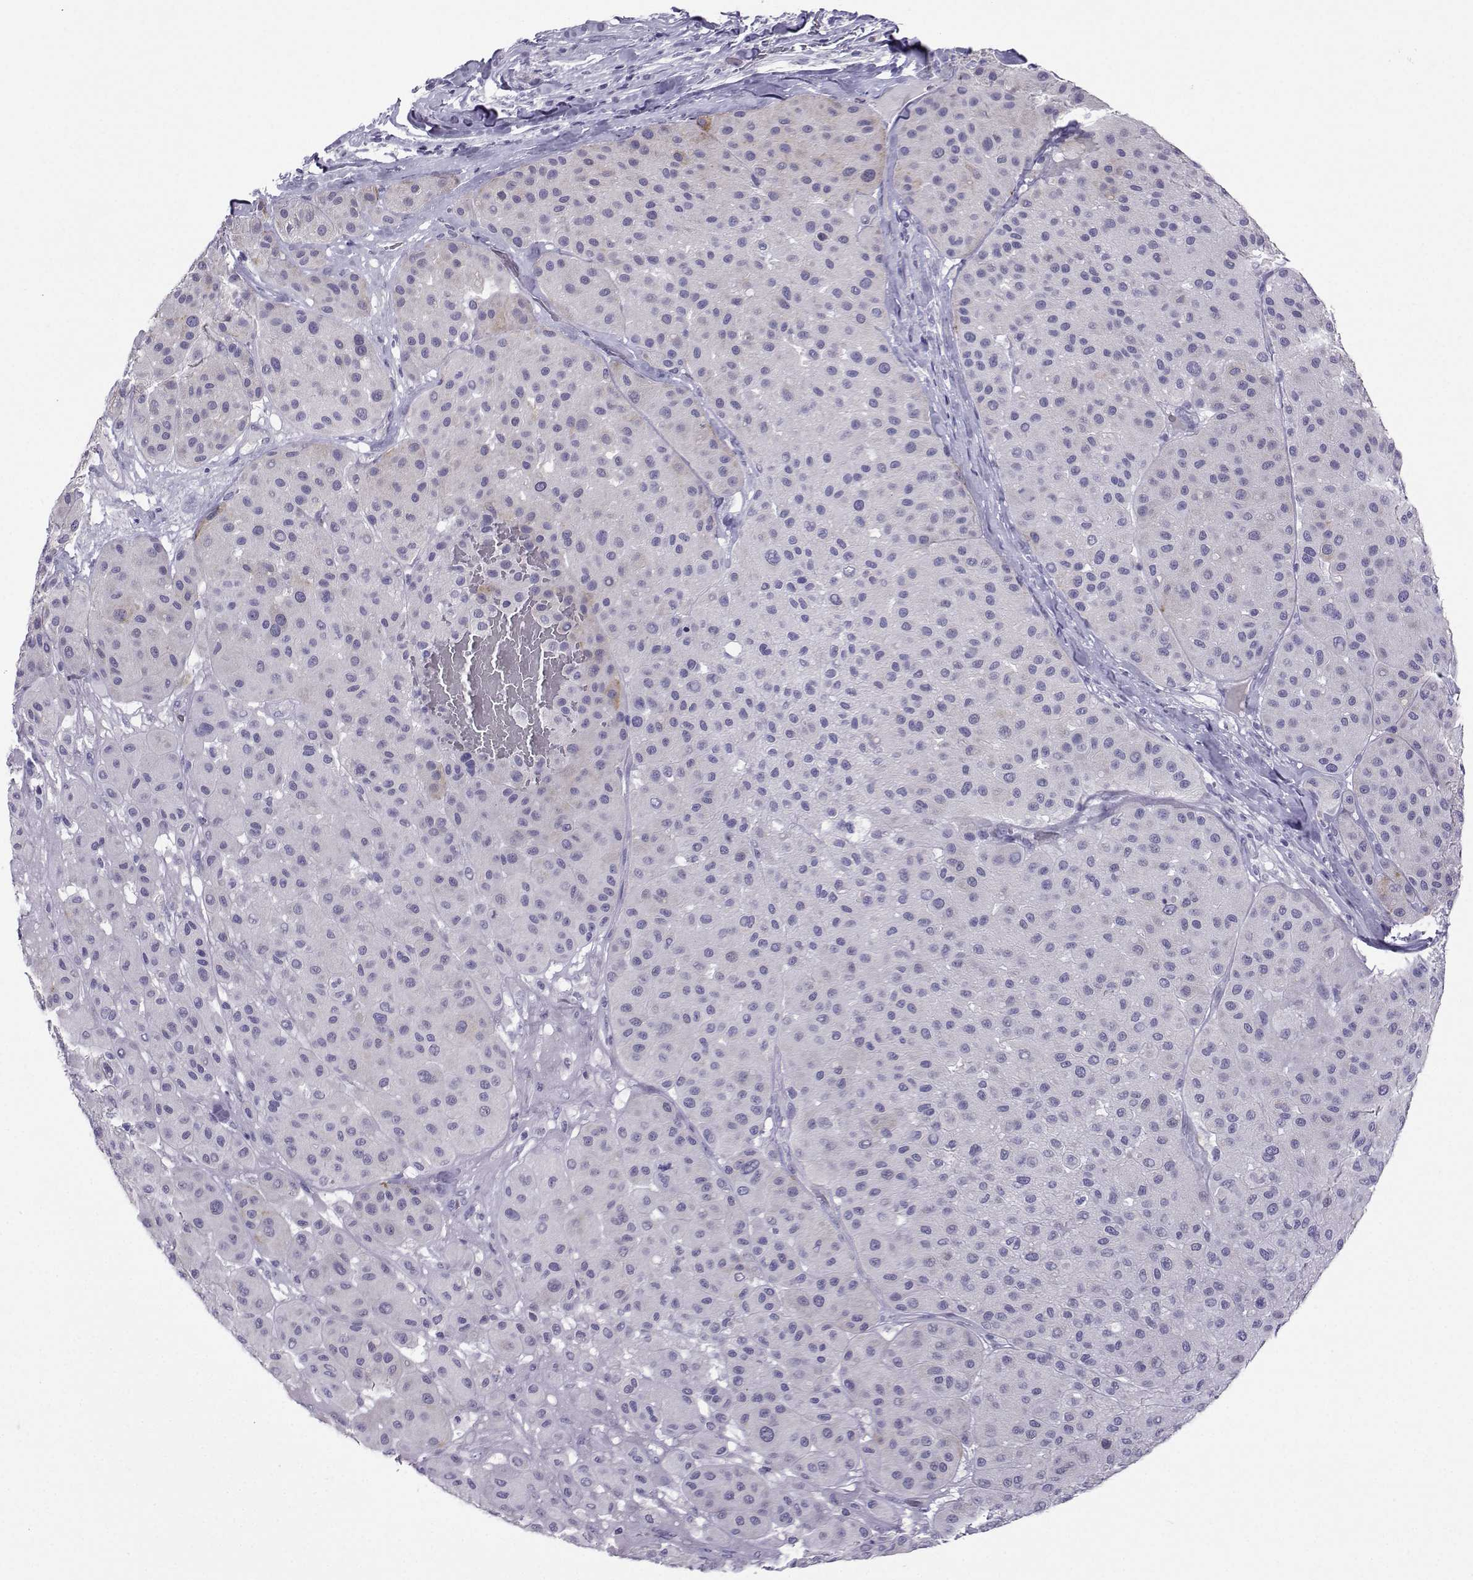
{"staining": {"intensity": "negative", "quantity": "none", "location": "none"}, "tissue": "melanoma", "cell_type": "Tumor cells", "image_type": "cancer", "snomed": [{"axis": "morphology", "description": "Malignant melanoma, Metastatic site"}, {"axis": "topography", "description": "Smooth muscle"}], "caption": "High magnification brightfield microscopy of melanoma stained with DAB (brown) and counterstained with hematoxylin (blue): tumor cells show no significant staining.", "gene": "FBXO24", "patient": {"sex": "male", "age": 41}}